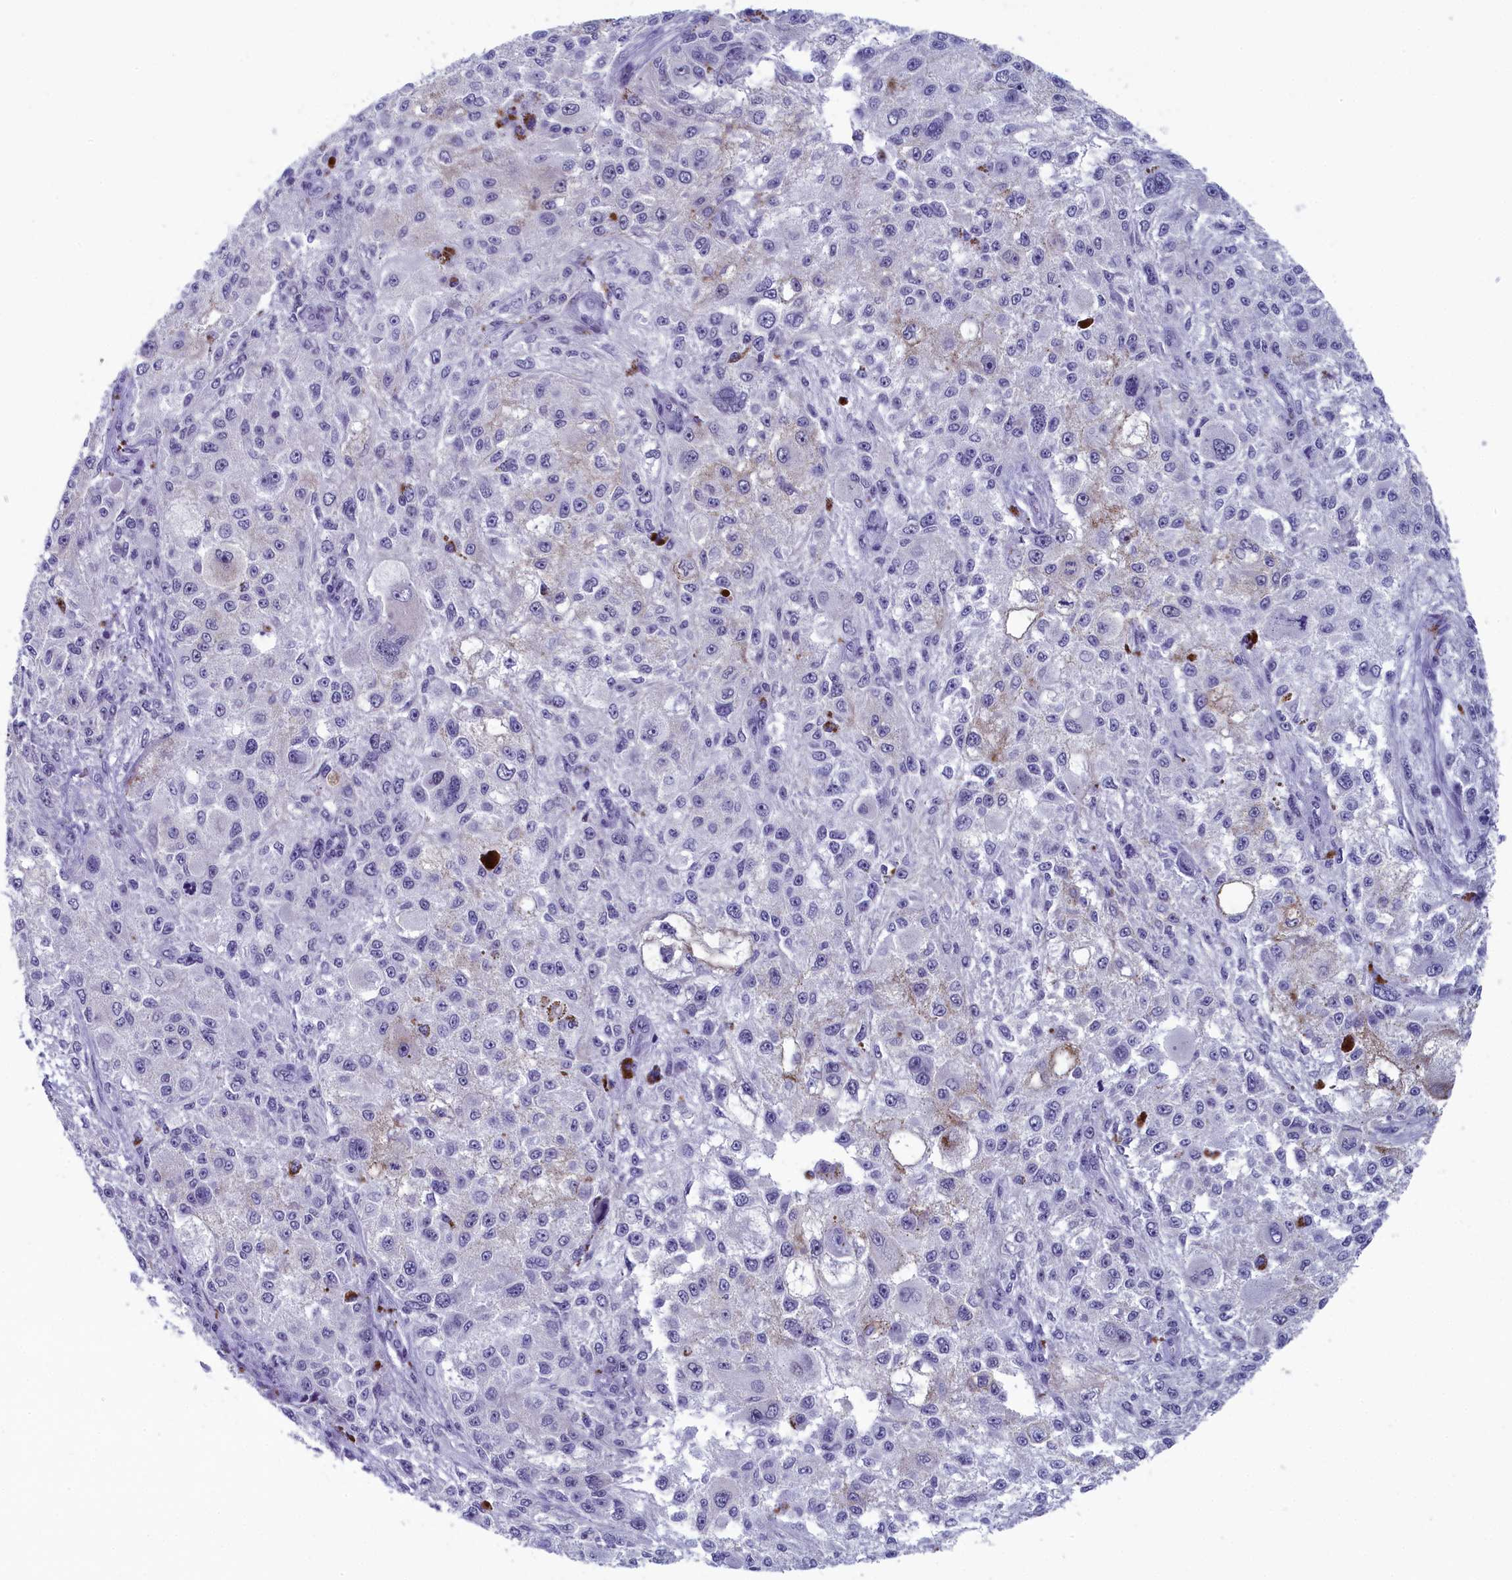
{"staining": {"intensity": "negative", "quantity": "none", "location": "none"}, "tissue": "melanoma", "cell_type": "Tumor cells", "image_type": "cancer", "snomed": [{"axis": "morphology", "description": "Necrosis, NOS"}, {"axis": "morphology", "description": "Malignant melanoma, NOS"}, {"axis": "topography", "description": "Skin"}], "caption": "This histopathology image is of malignant melanoma stained with immunohistochemistry to label a protein in brown with the nuclei are counter-stained blue. There is no expression in tumor cells.", "gene": "AIFM2", "patient": {"sex": "female", "age": 87}}